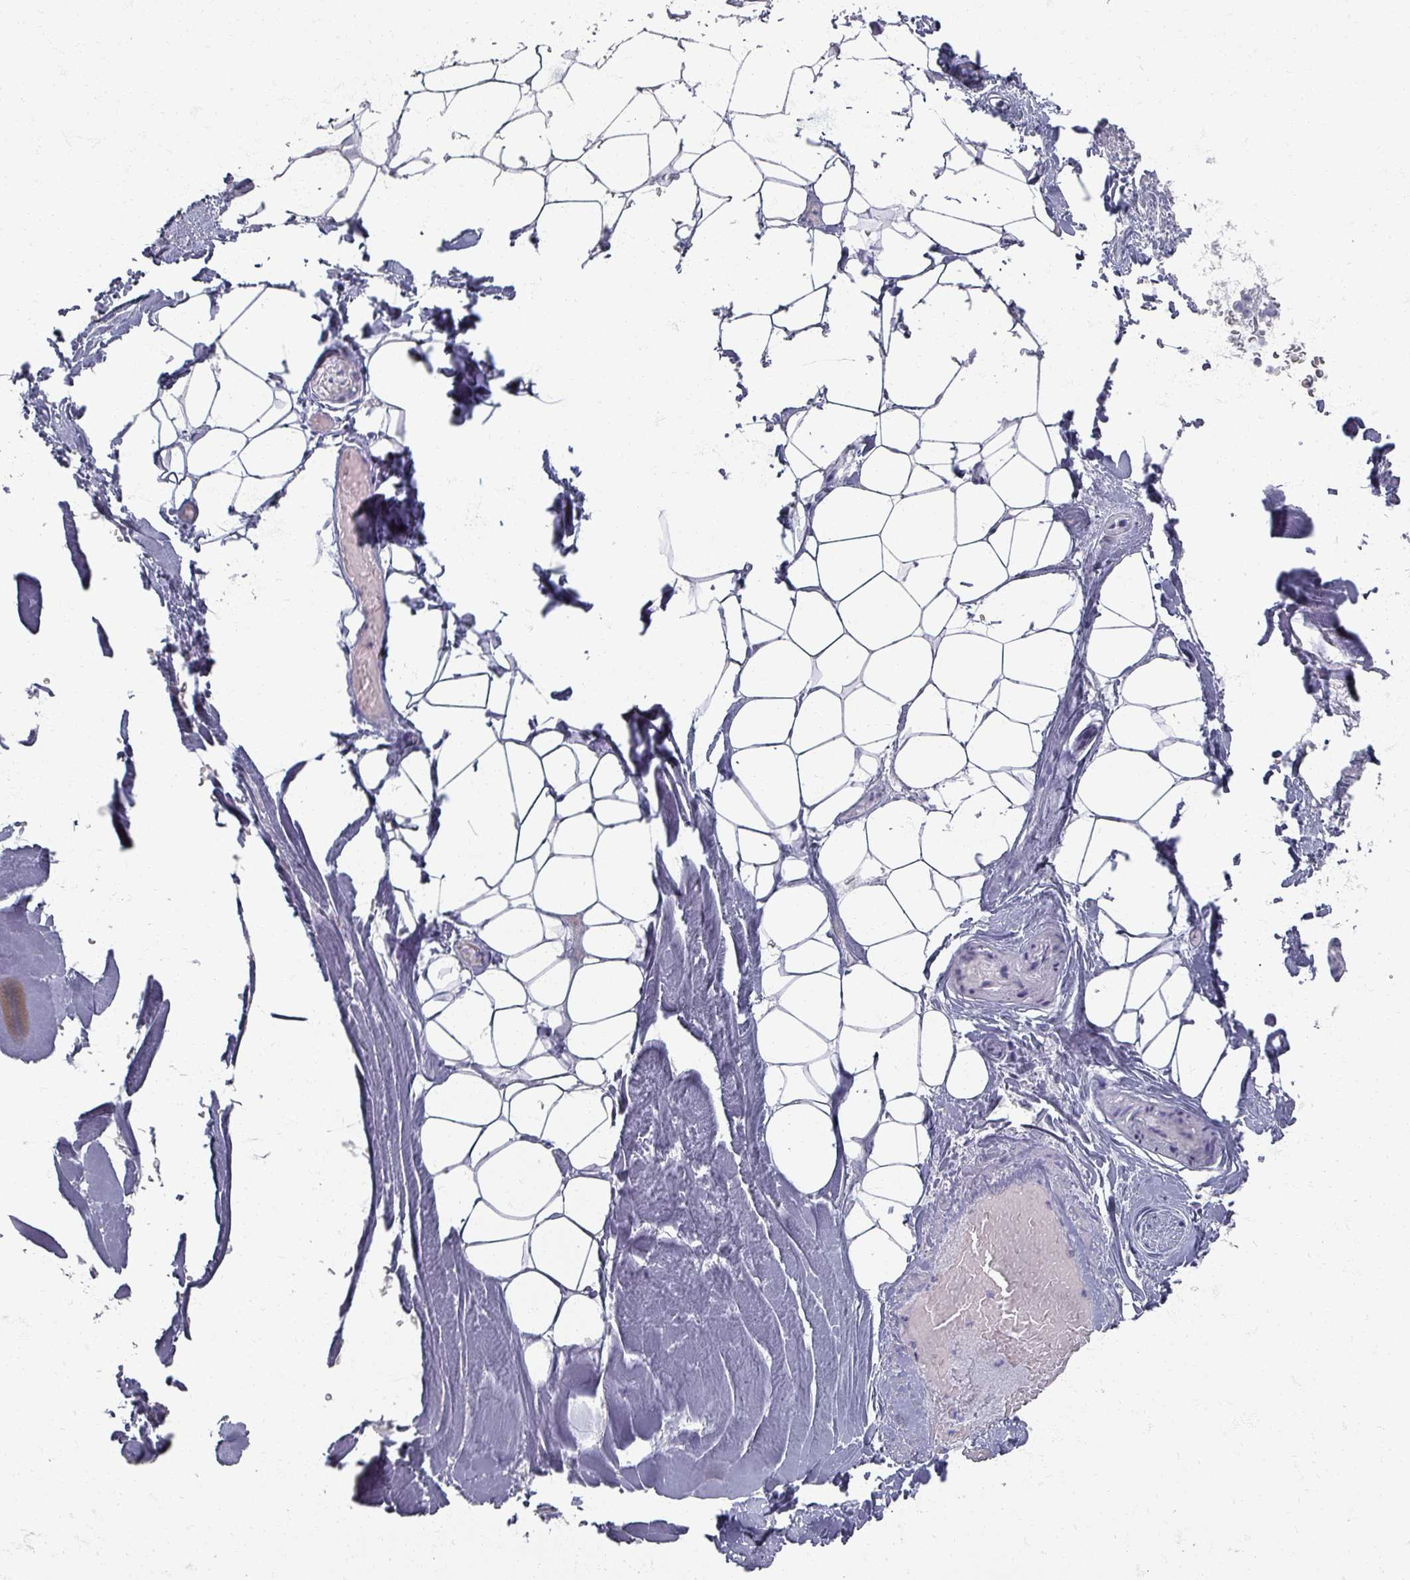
{"staining": {"intensity": "negative", "quantity": "none", "location": "none"}, "tissue": "adipose tissue", "cell_type": "Adipocytes", "image_type": "normal", "snomed": [{"axis": "morphology", "description": "Normal tissue, NOS"}, {"axis": "topography", "description": "Peripheral nerve tissue"}], "caption": "IHC of benign adipose tissue reveals no expression in adipocytes.", "gene": "OMG", "patient": {"sex": "male", "age": 74}}